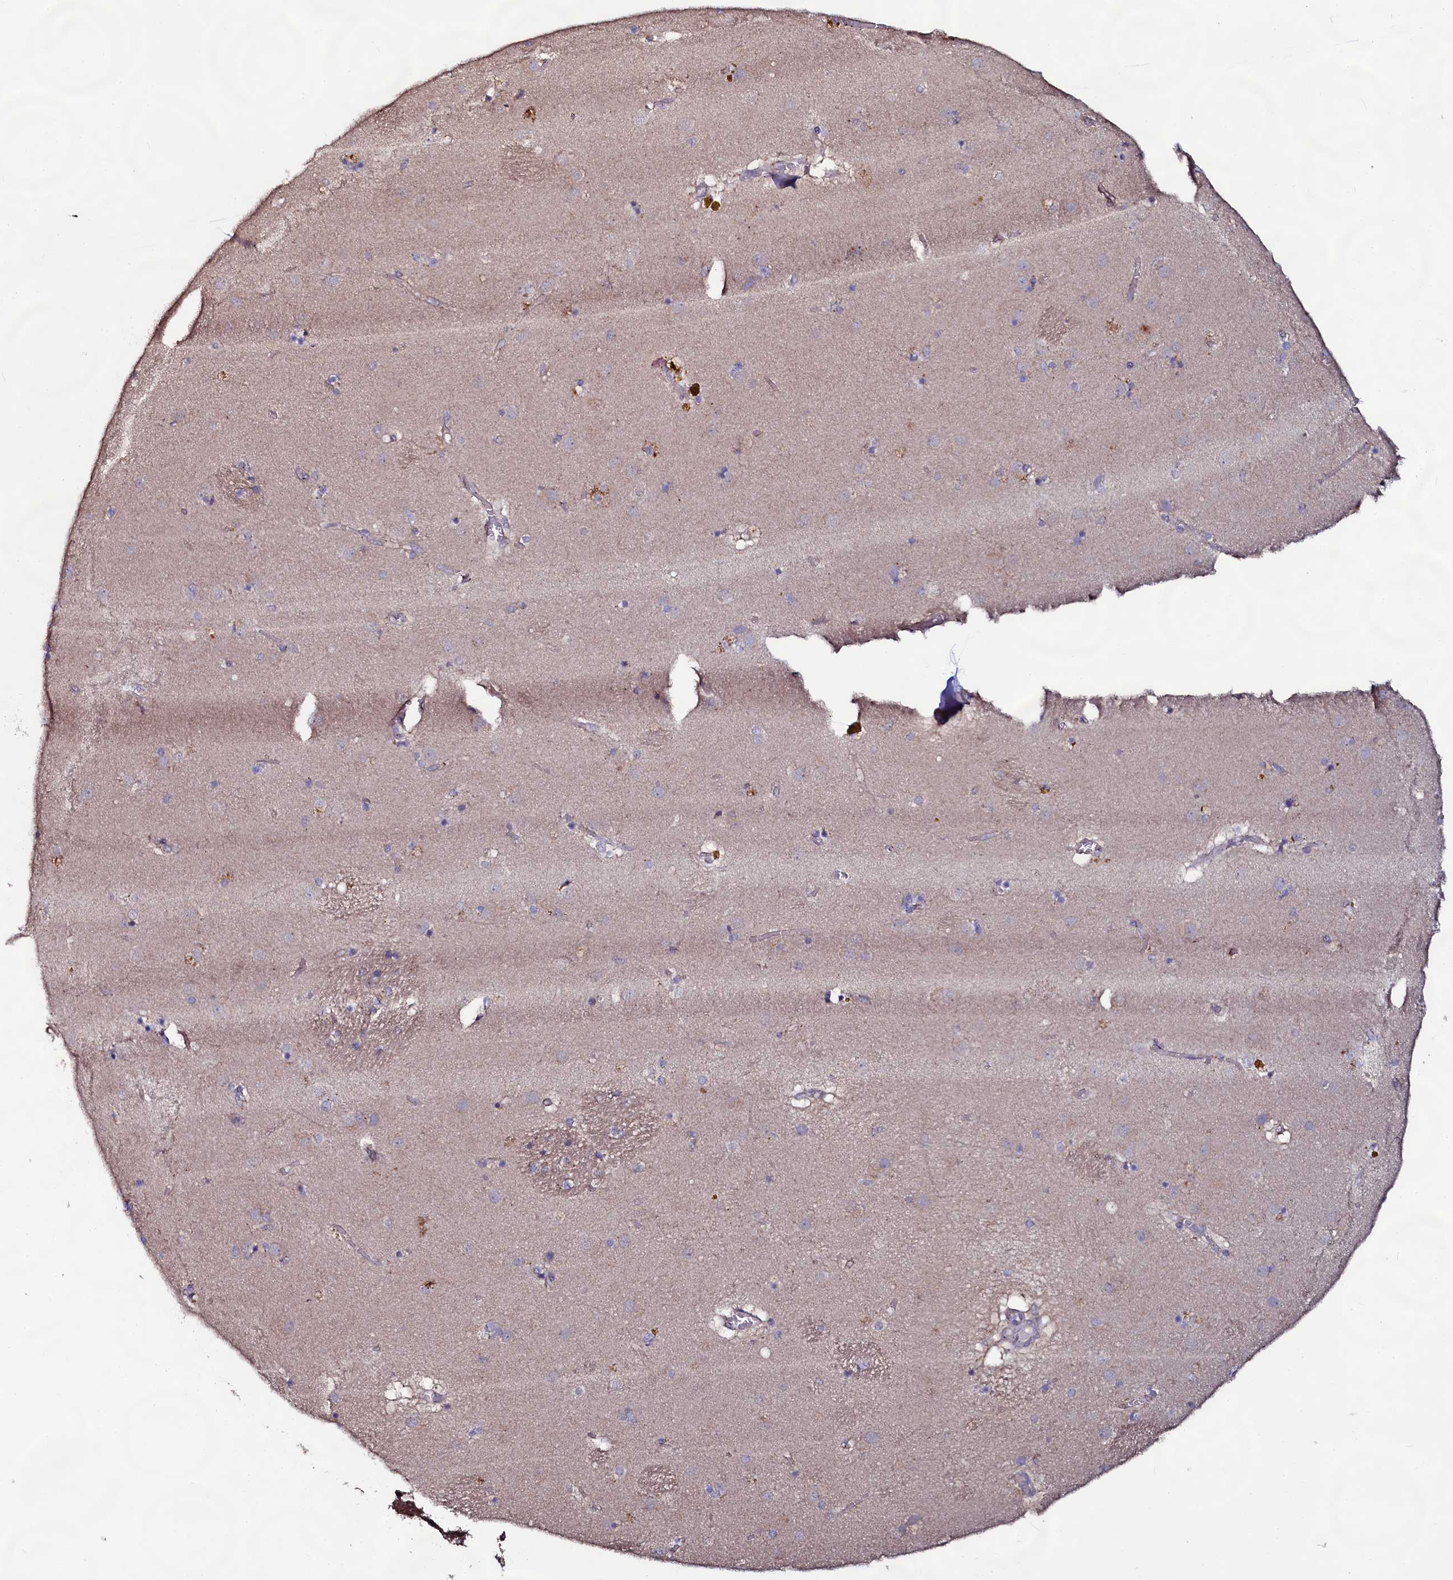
{"staining": {"intensity": "weak", "quantity": "<25%", "location": "cytoplasmic/membranous"}, "tissue": "caudate", "cell_type": "Glial cells", "image_type": "normal", "snomed": [{"axis": "morphology", "description": "Normal tissue, NOS"}, {"axis": "topography", "description": "Lateral ventricle wall"}], "caption": "Immunohistochemical staining of unremarkable caudate exhibits no significant positivity in glial cells. (DAB (3,3'-diaminobenzidine) immunohistochemistry, high magnification).", "gene": "USPL1", "patient": {"sex": "male", "age": 70}}